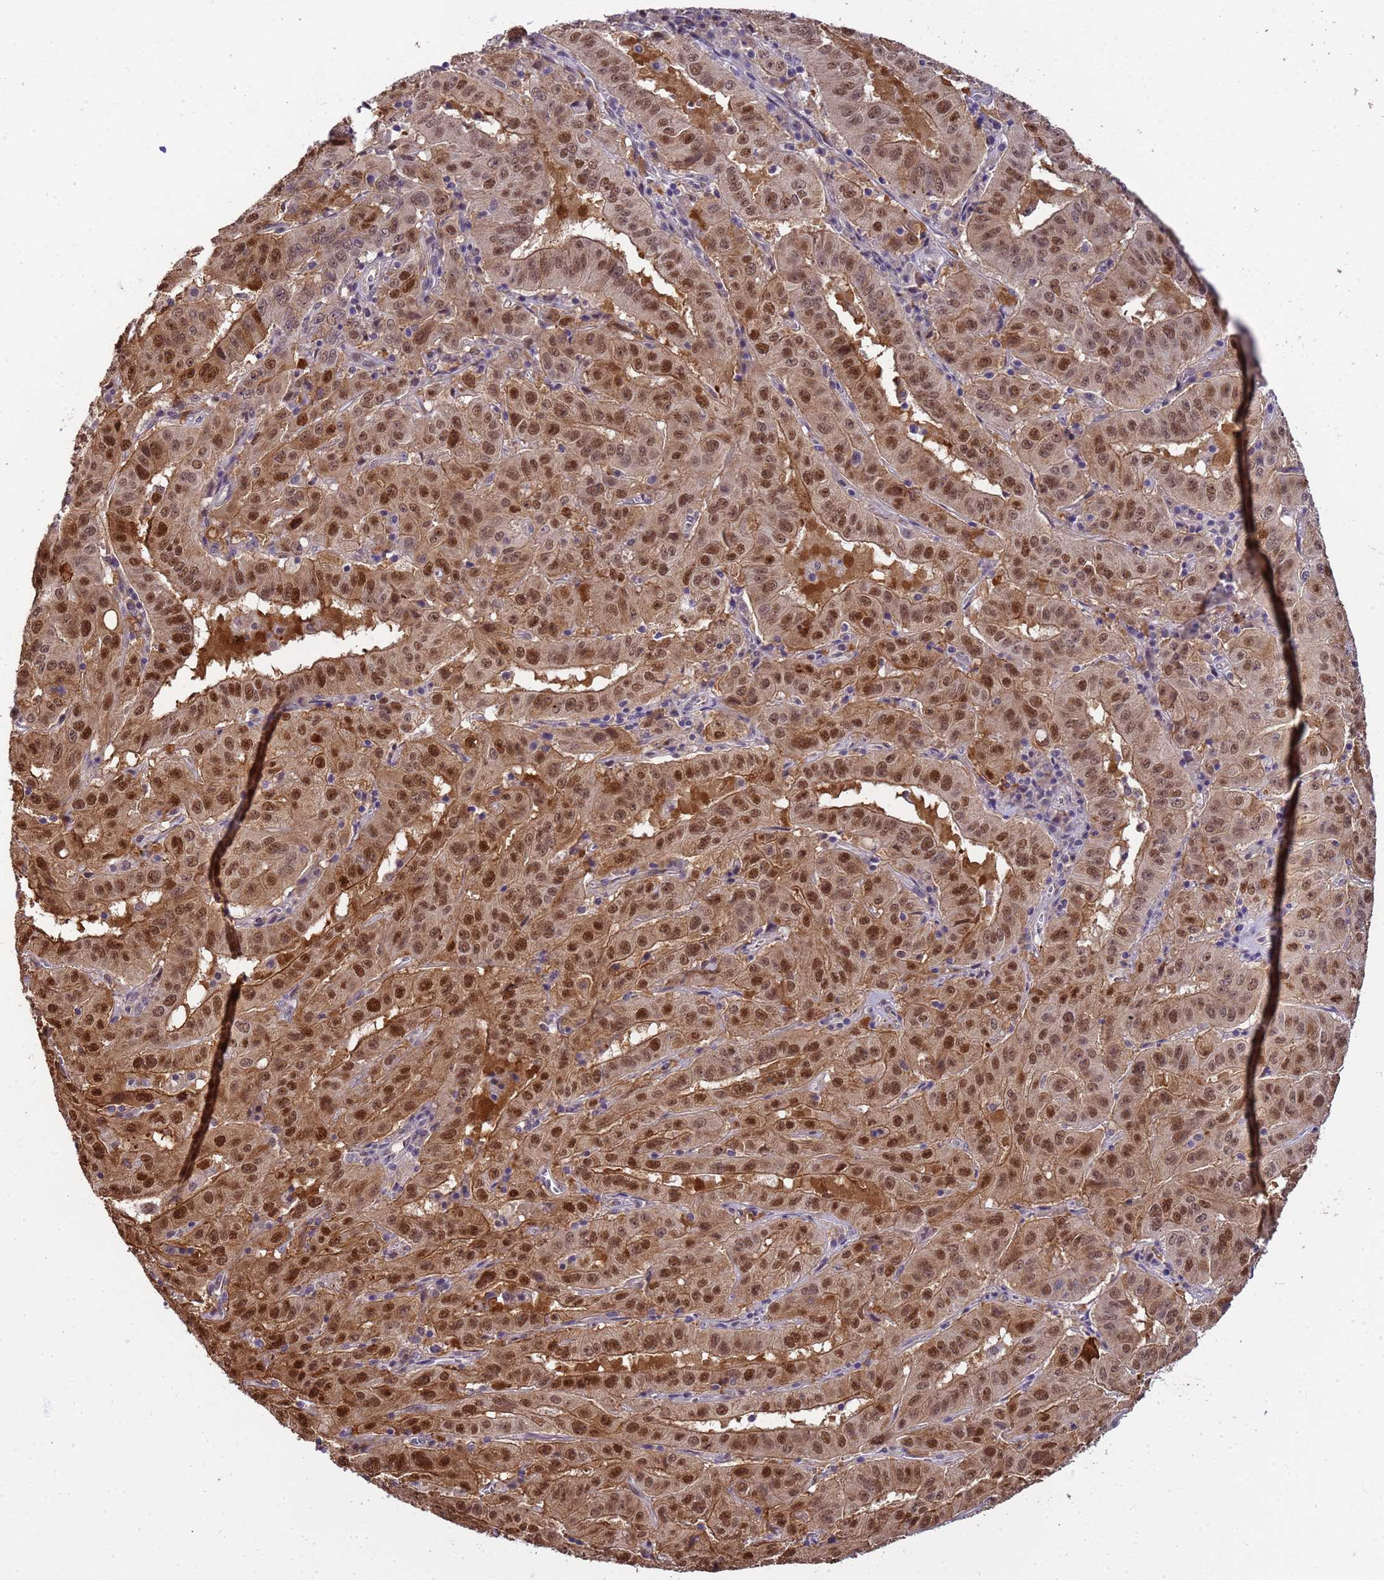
{"staining": {"intensity": "moderate", "quantity": ">75%", "location": "cytoplasmic/membranous,nuclear"}, "tissue": "pancreatic cancer", "cell_type": "Tumor cells", "image_type": "cancer", "snomed": [{"axis": "morphology", "description": "Adenocarcinoma, NOS"}, {"axis": "topography", "description": "Pancreas"}], "caption": "A micrograph of adenocarcinoma (pancreatic) stained for a protein reveals moderate cytoplasmic/membranous and nuclear brown staining in tumor cells.", "gene": "ZBTB5", "patient": {"sex": "male", "age": 63}}